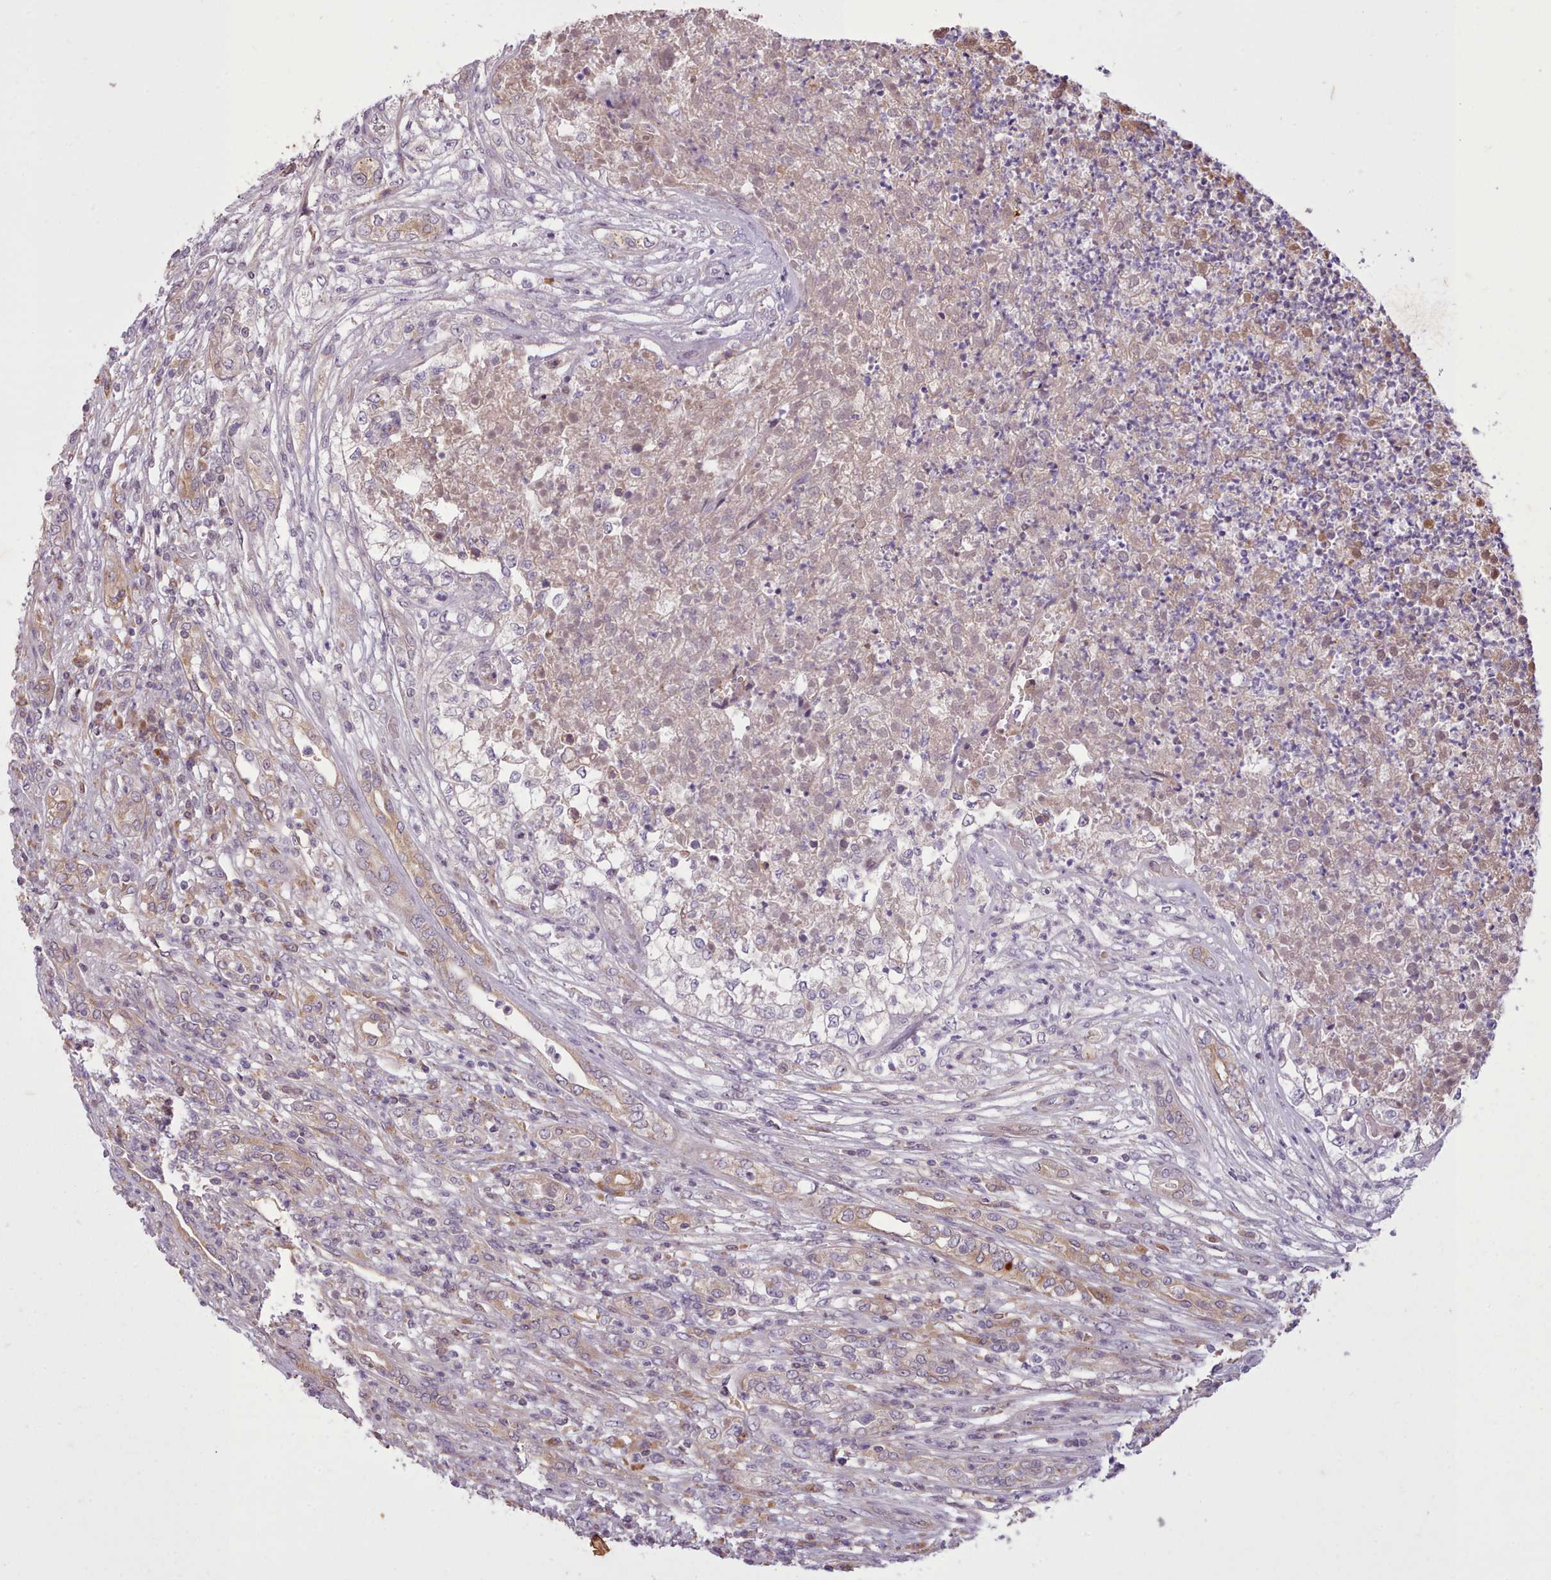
{"staining": {"intensity": "moderate", "quantity": "<25%", "location": "cytoplasmic/membranous"}, "tissue": "renal cancer", "cell_type": "Tumor cells", "image_type": "cancer", "snomed": [{"axis": "morphology", "description": "Adenocarcinoma, NOS"}, {"axis": "topography", "description": "Kidney"}], "caption": "Human renal cancer stained with a protein marker shows moderate staining in tumor cells.", "gene": "NMRK1", "patient": {"sex": "female", "age": 54}}